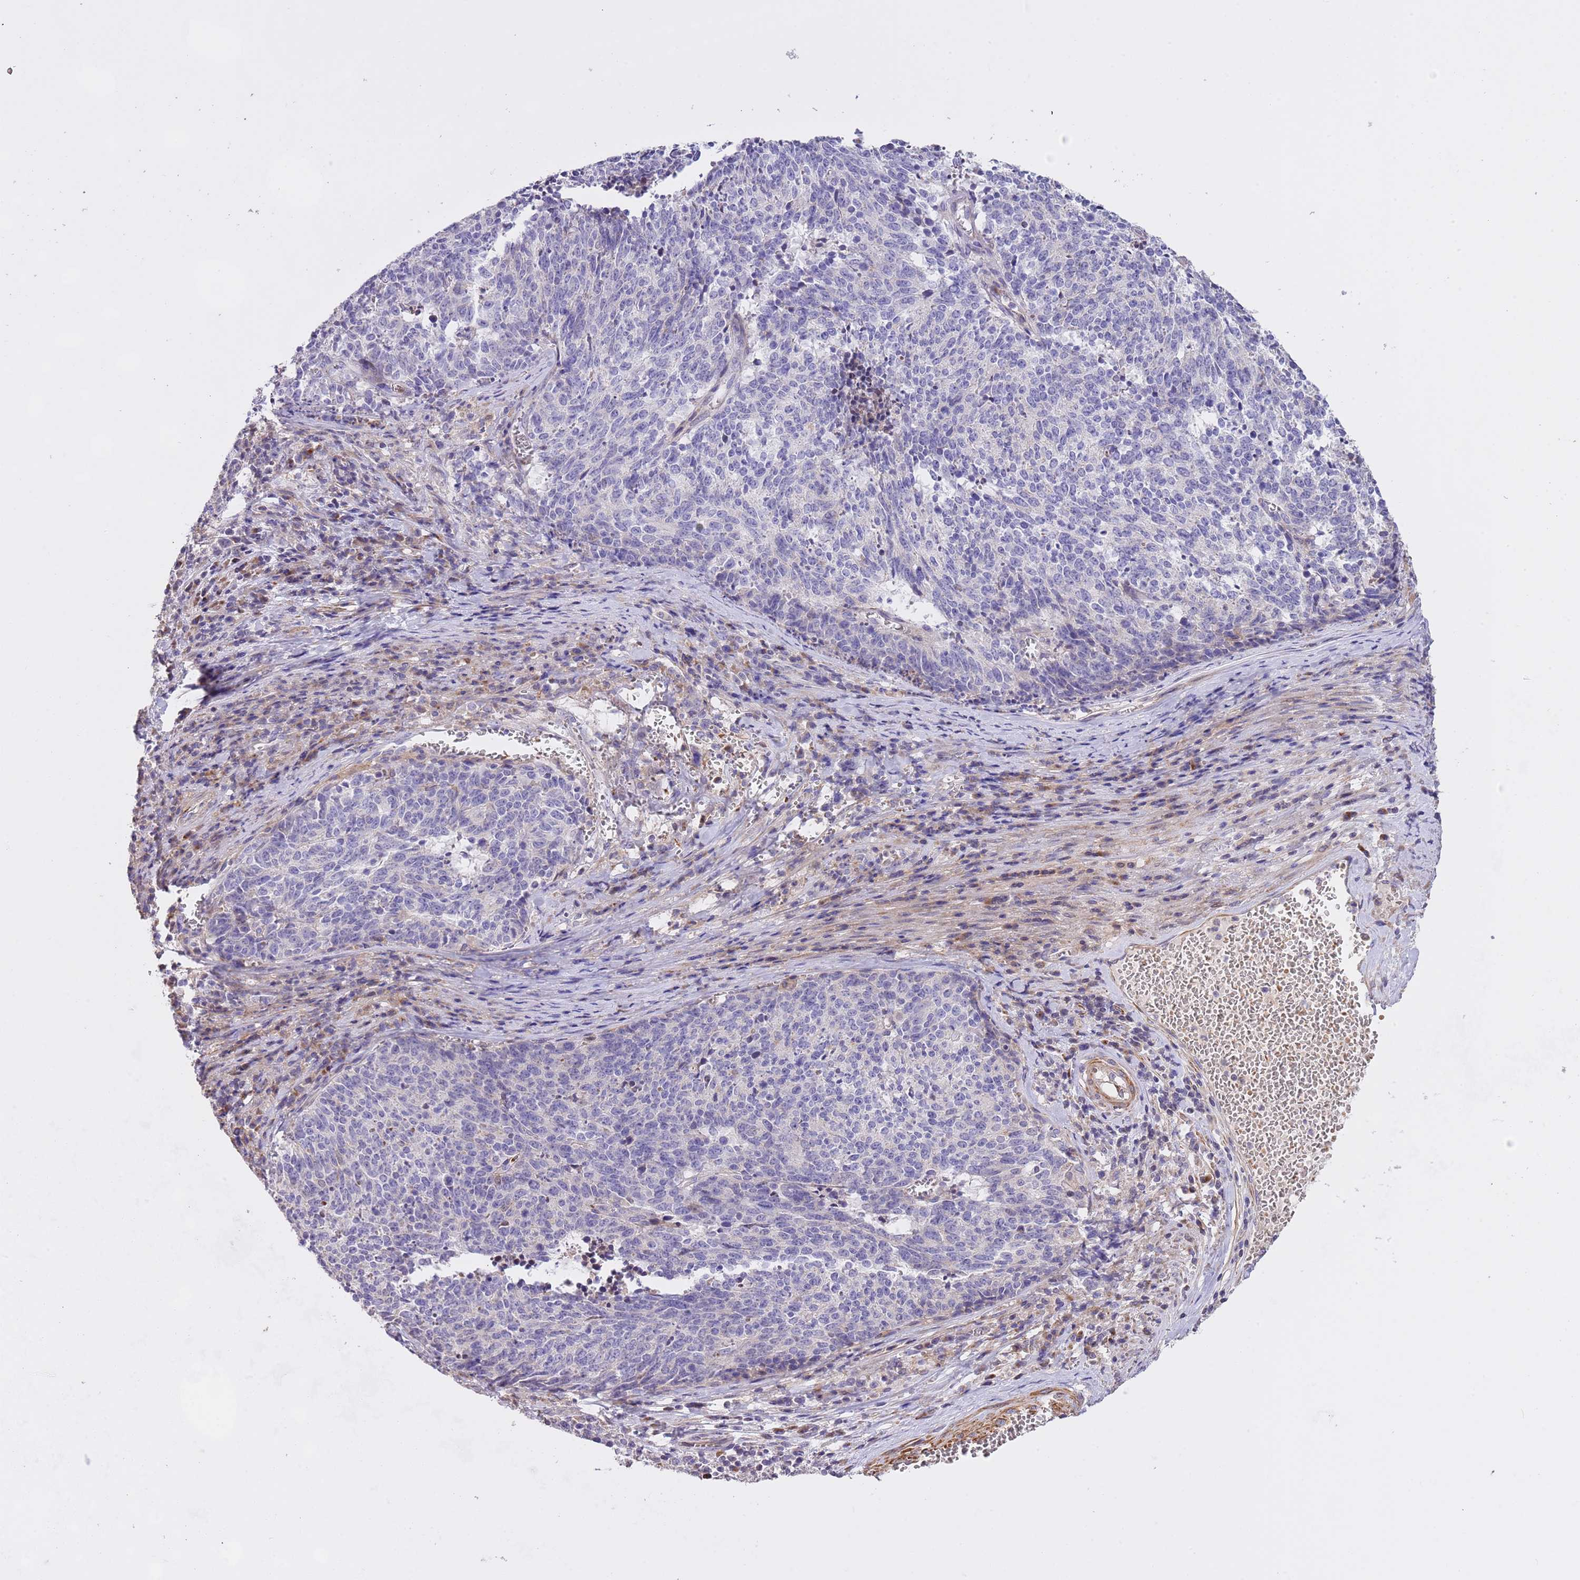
{"staining": {"intensity": "negative", "quantity": "none", "location": "none"}, "tissue": "cervical cancer", "cell_type": "Tumor cells", "image_type": "cancer", "snomed": [{"axis": "morphology", "description": "Squamous cell carcinoma, NOS"}, {"axis": "topography", "description": "Cervix"}], "caption": "Tumor cells show no significant expression in cervical cancer (squamous cell carcinoma).", "gene": "PIGA", "patient": {"sex": "female", "age": 29}}